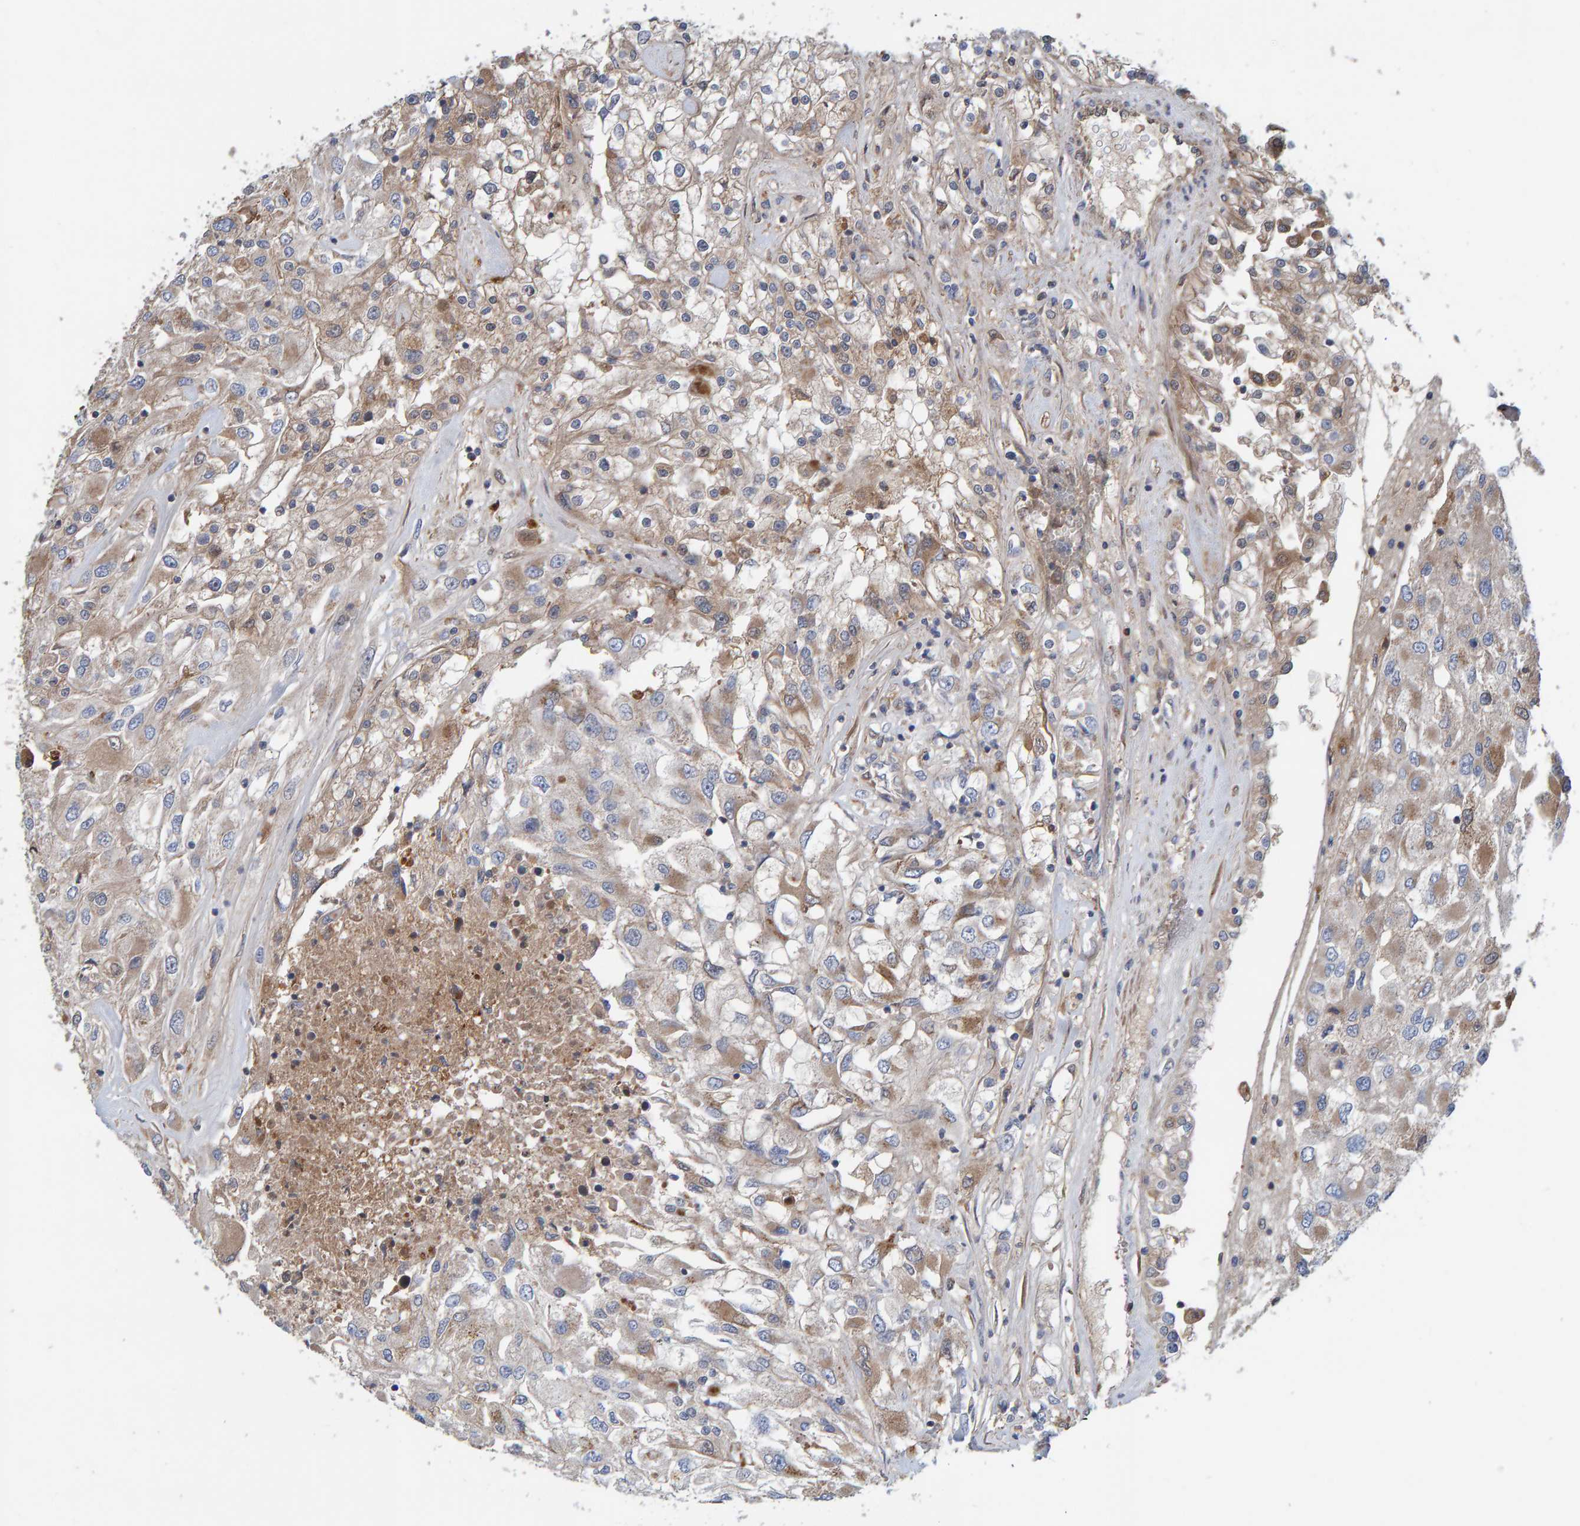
{"staining": {"intensity": "weak", "quantity": ">75%", "location": "cytoplasmic/membranous"}, "tissue": "renal cancer", "cell_type": "Tumor cells", "image_type": "cancer", "snomed": [{"axis": "morphology", "description": "Adenocarcinoma, NOS"}, {"axis": "topography", "description": "Kidney"}], "caption": "Immunohistochemistry (IHC) photomicrograph of human renal cancer stained for a protein (brown), which reveals low levels of weak cytoplasmic/membranous positivity in approximately >75% of tumor cells.", "gene": "KIAA0753", "patient": {"sex": "female", "age": 52}}